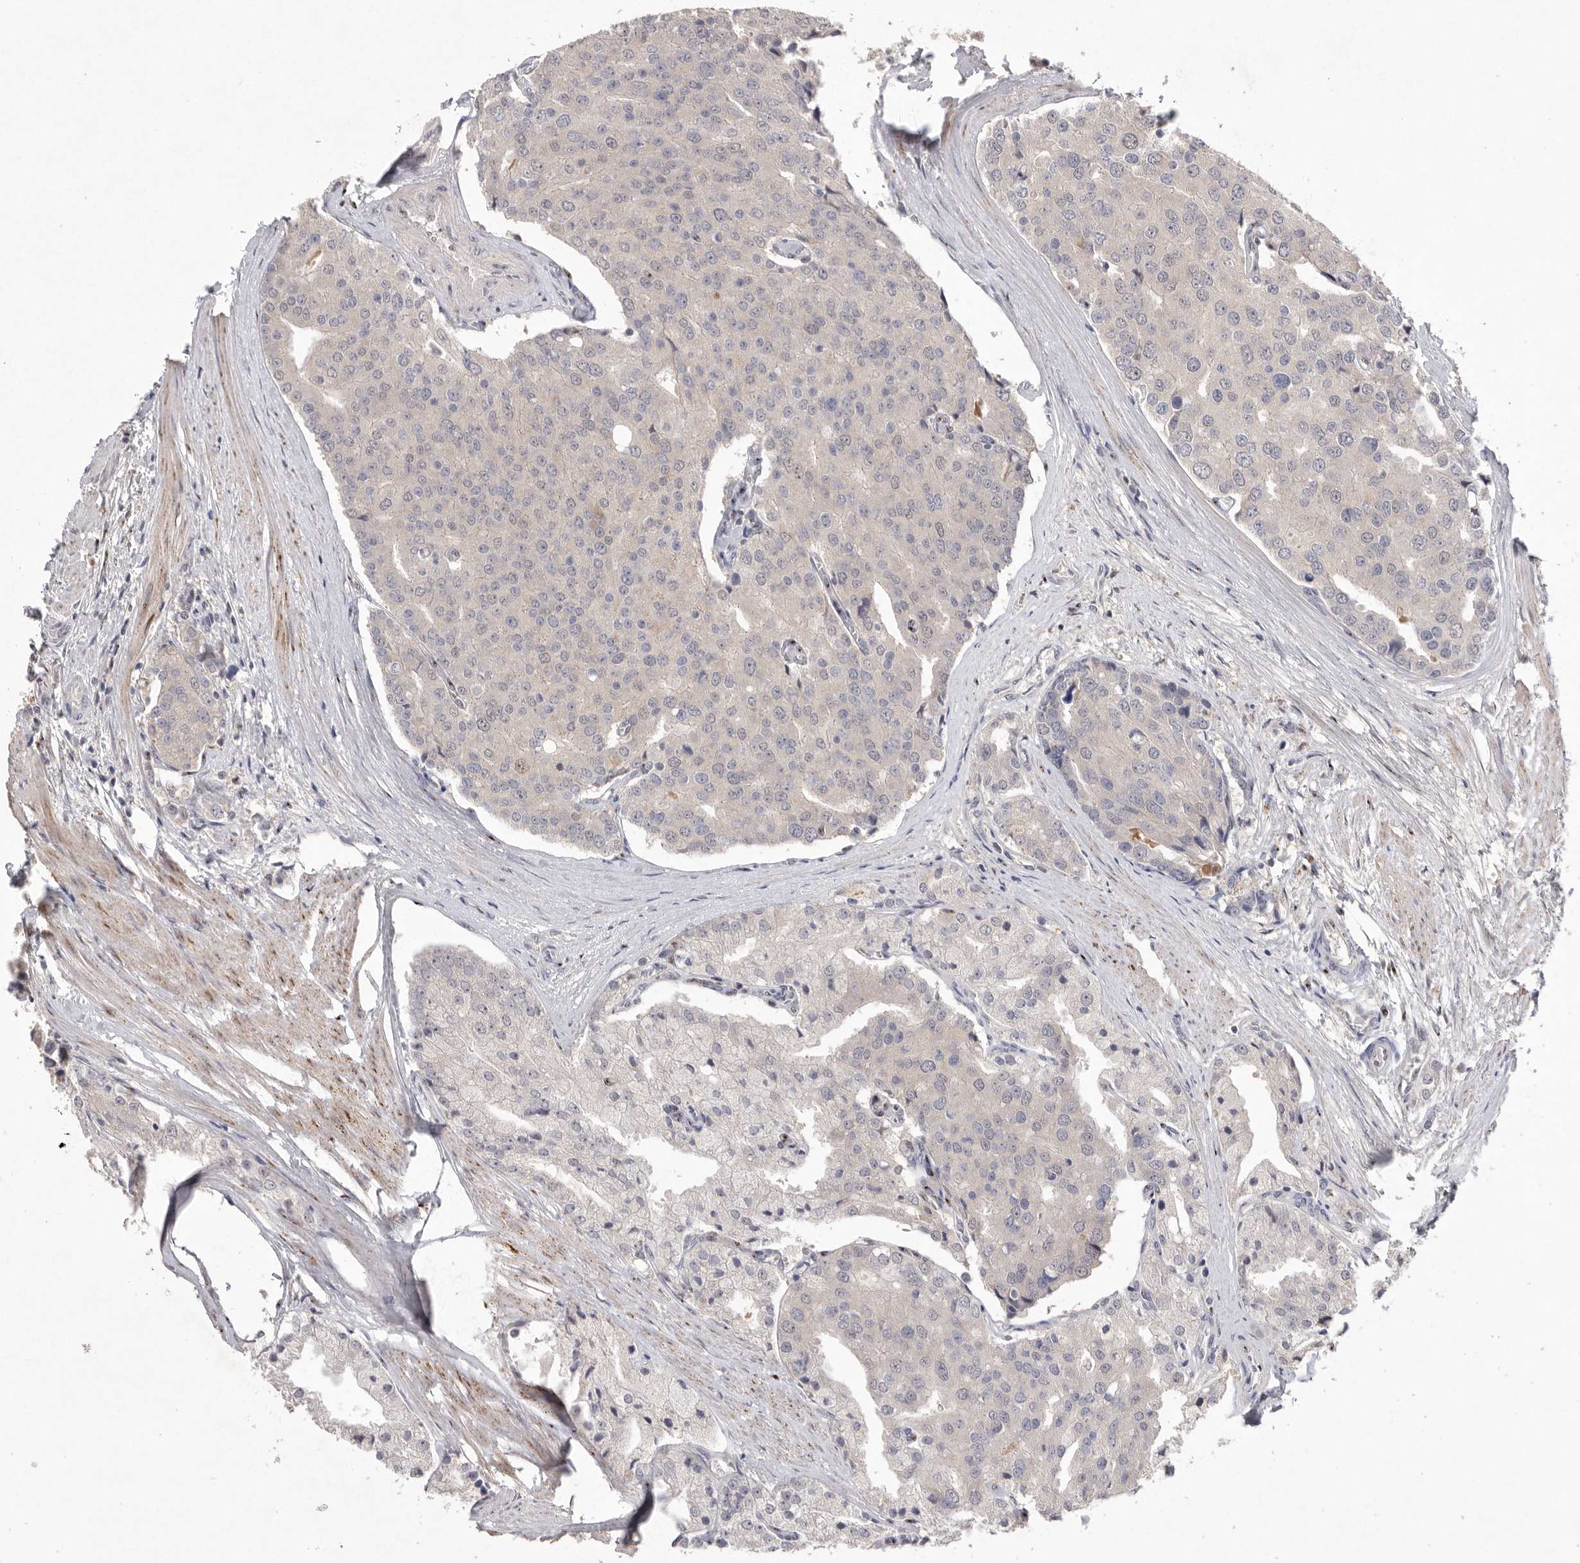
{"staining": {"intensity": "negative", "quantity": "none", "location": "none"}, "tissue": "prostate cancer", "cell_type": "Tumor cells", "image_type": "cancer", "snomed": [{"axis": "morphology", "description": "Adenocarcinoma, High grade"}, {"axis": "topography", "description": "Prostate"}], "caption": "Tumor cells are negative for protein expression in human prostate high-grade adenocarcinoma.", "gene": "HUS1", "patient": {"sex": "male", "age": 50}}